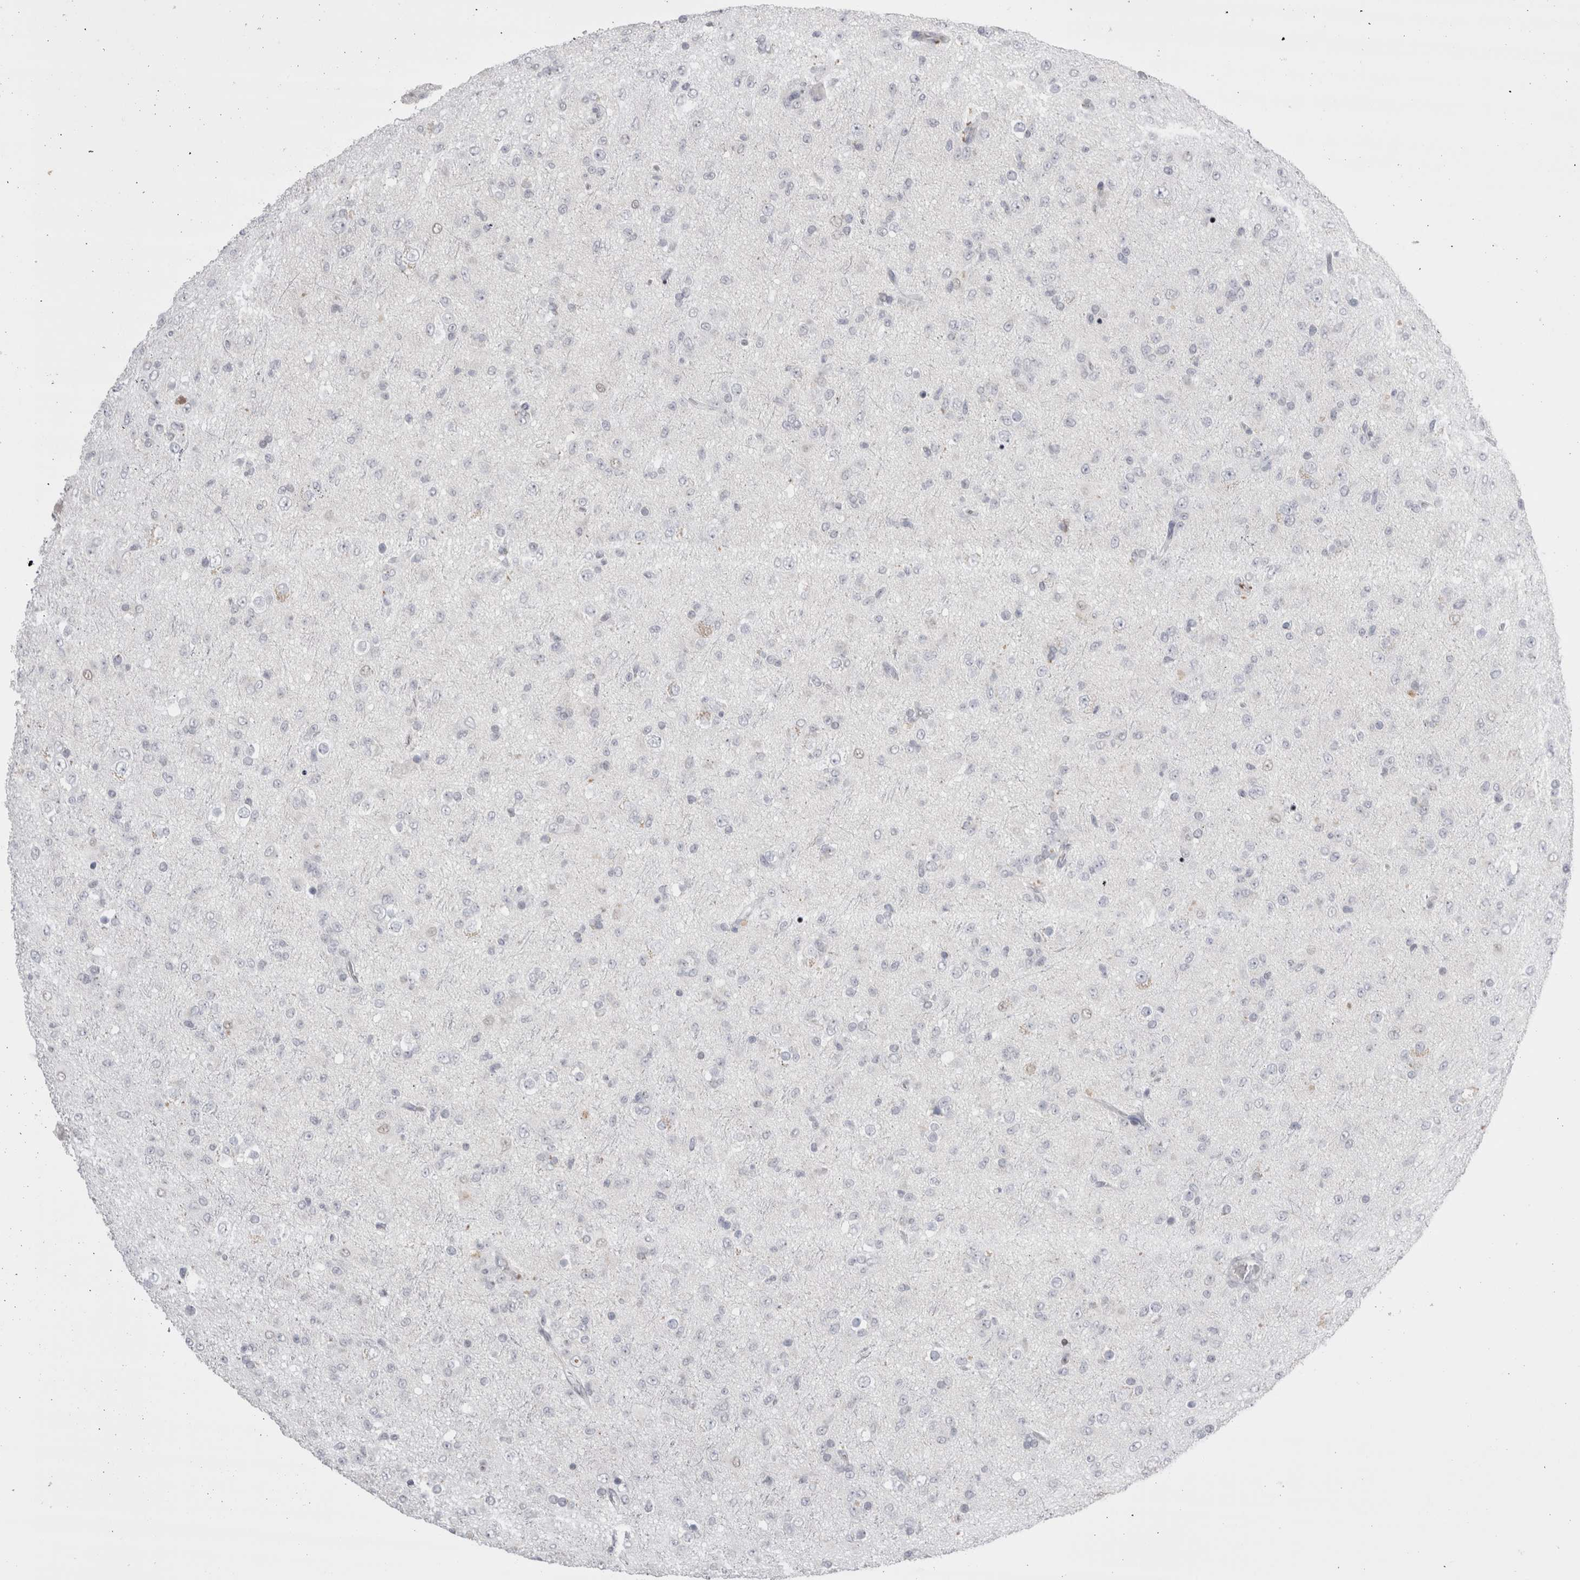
{"staining": {"intensity": "negative", "quantity": "none", "location": "none"}, "tissue": "glioma", "cell_type": "Tumor cells", "image_type": "cancer", "snomed": [{"axis": "morphology", "description": "Glioma, malignant, Low grade"}, {"axis": "topography", "description": "Brain"}], "caption": "Immunohistochemistry (IHC) image of neoplastic tissue: human malignant glioma (low-grade) stained with DAB shows no significant protein expression in tumor cells.", "gene": "FNDC8", "patient": {"sex": "male", "age": 65}}